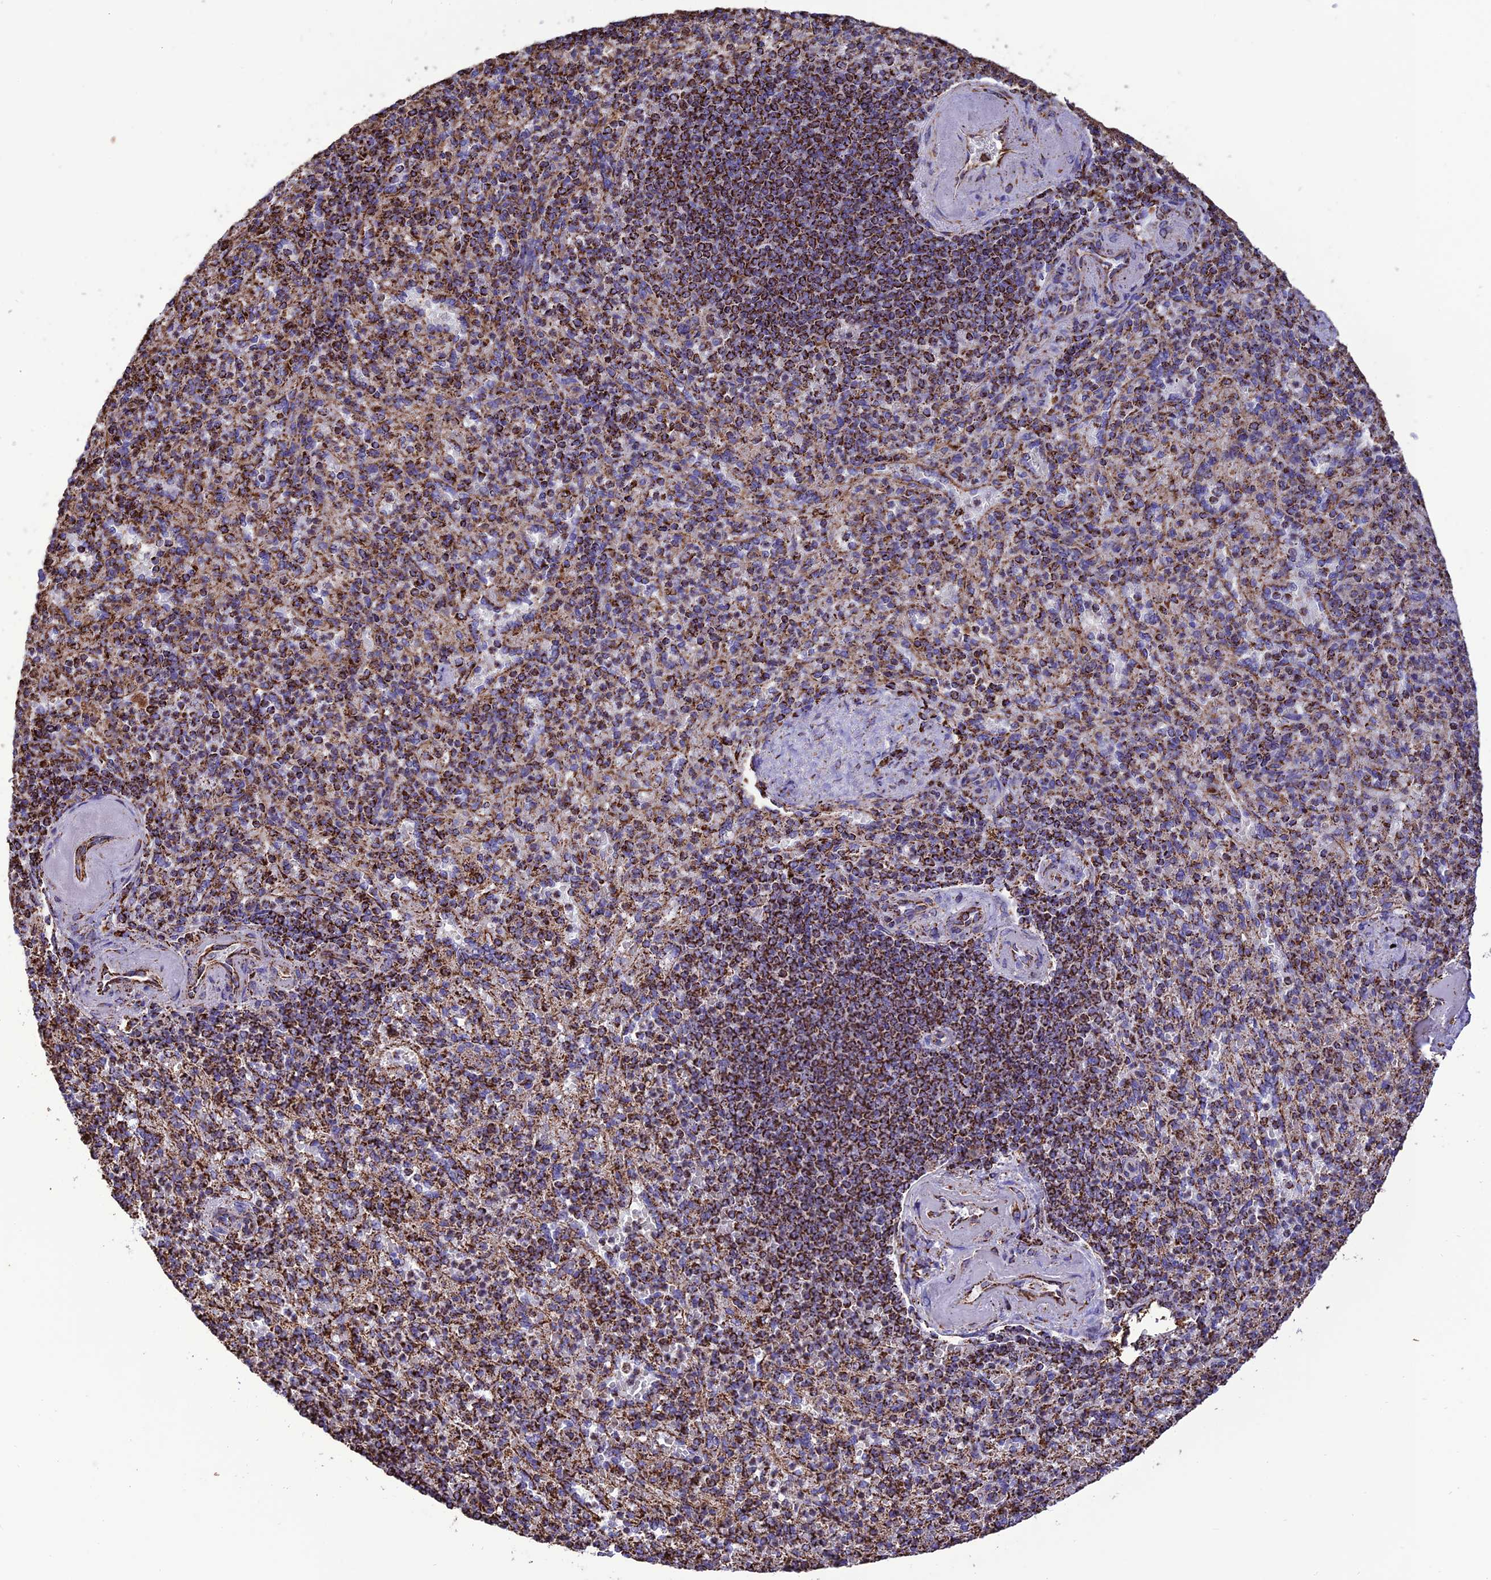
{"staining": {"intensity": "strong", "quantity": "25%-75%", "location": "cytoplasmic/membranous"}, "tissue": "spleen", "cell_type": "Cells in red pulp", "image_type": "normal", "snomed": [{"axis": "morphology", "description": "Normal tissue, NOS"}, {"axis": "topography", "description": "Spleen"}], "caption": "Cells in red pulp display high levels of strong cytoplasmic/membranous expression in about 25%-75% of cells in benign spleen. (DAB (3,3'-diaminobenzidine) IHC, brown staining for protein, blue staining for nuclei).", "gene": "NDUFAF1", "patient": {"sex": "female", "age": 74}}